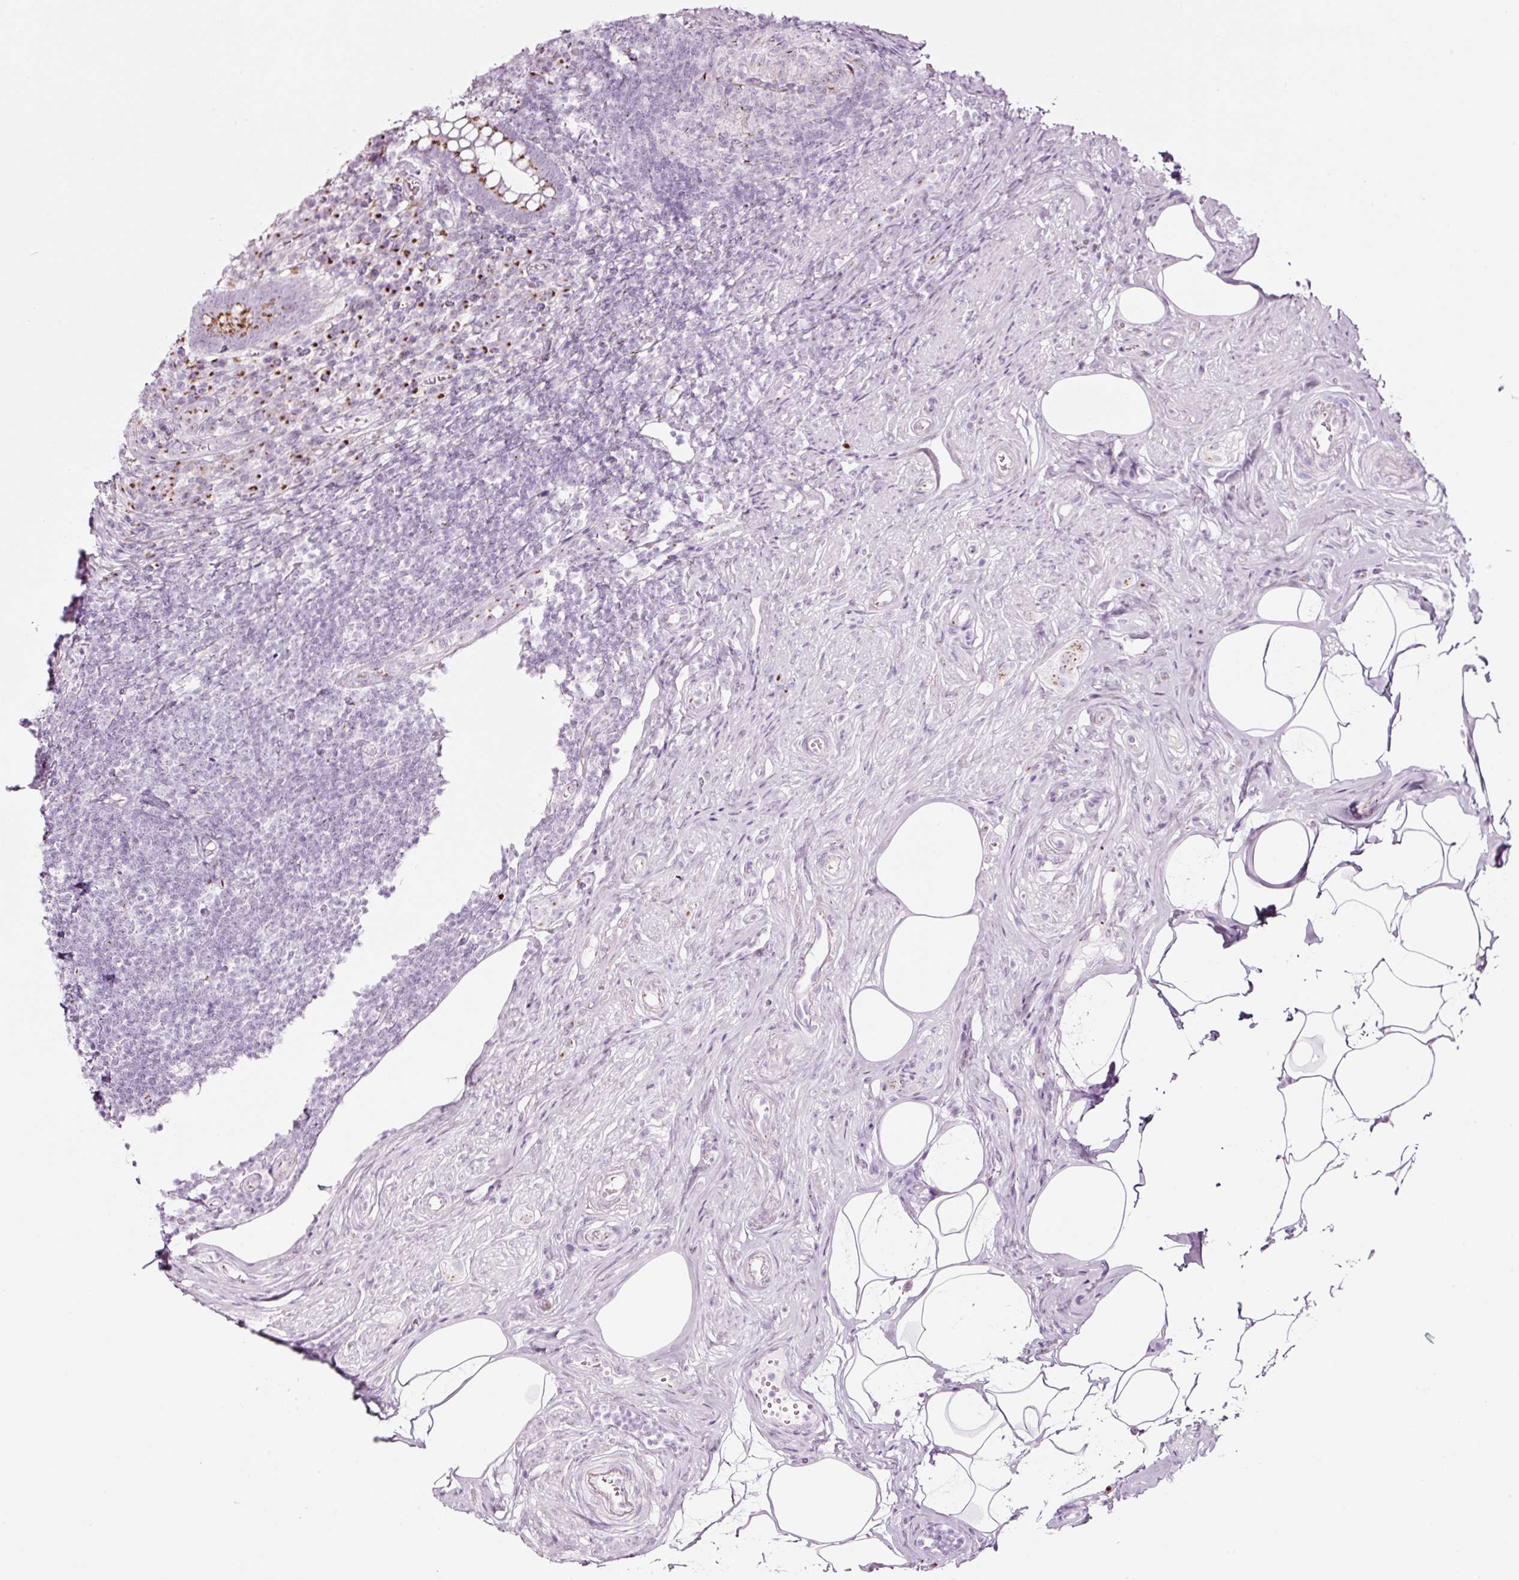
{"staining": {"intensity": "strong", "quantity": ">75%", "location": "cytoplasmic/membranous"}, "tissue": "appendix", "cell_type": "Glandular cells", "image_type": "normal", "snomed": [{"axis": "morphology", "description": "Normal tissue, NOS"}, {"axis": "topography", "description": "Appendix"}], "caption": "Protein expression analysis of benign appendix reveals strong cytoplasmic/membranous positivity in about >75% of glandular cells. The protein of interest is shown in brown color, while the nuclei are stained blue.", "gene": "SDF4", "patient": {"sex": "female", "age": 56}}